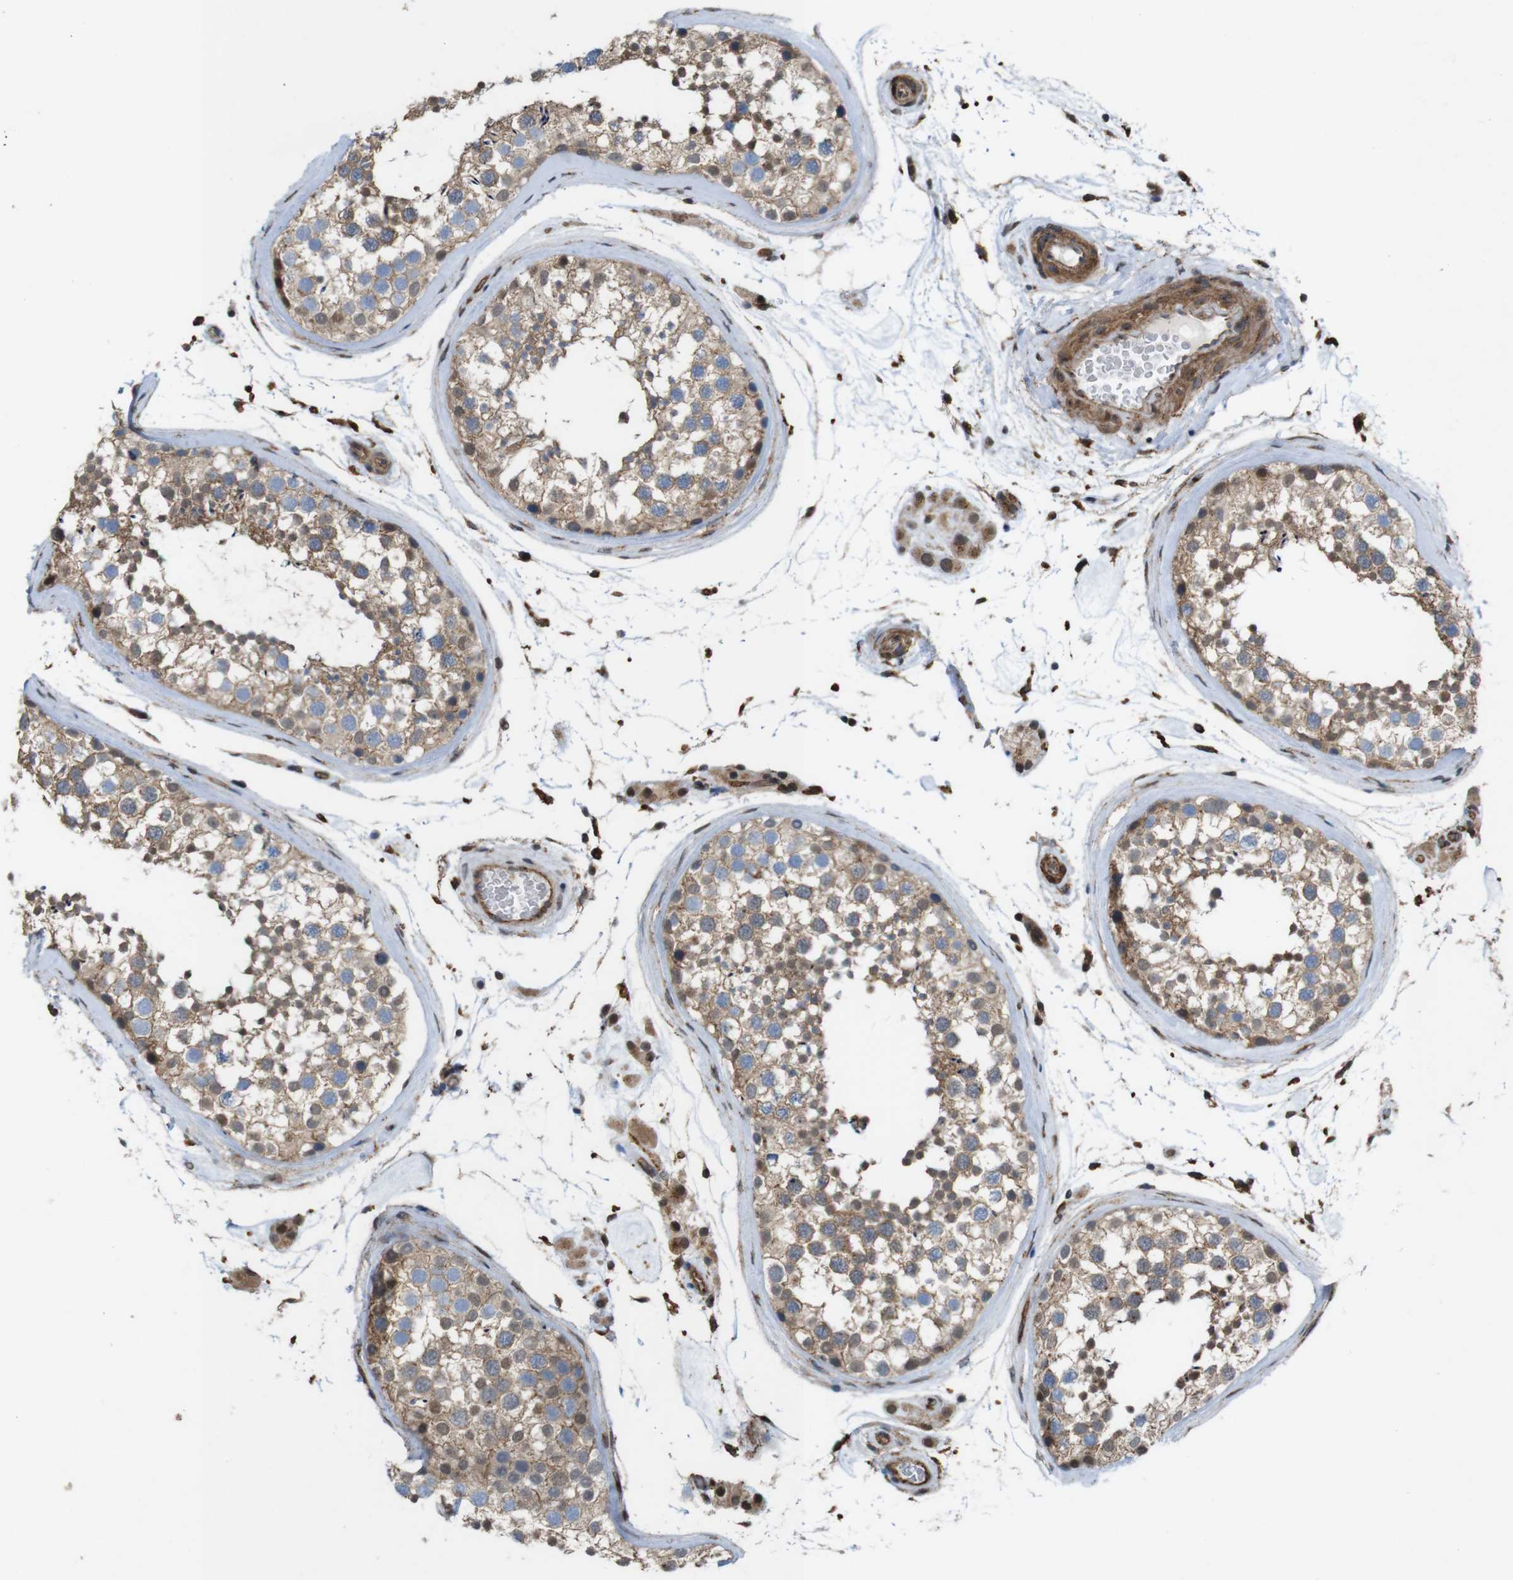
{"staining": {"intensity": "weak", "quantity": ">75%", "location": "cytoplasmic/membranous,nuclear"}, "tissue": "testis", "cell_type": "Cells in seminiferous ducts", "image_type": "normal", "snomed": [{"axis": "morphology", "description": "Normal tissue, NOS"}, {"axis": "topography", "description": "Testis"}], "caption": "Cells in seminiferous ducts show low levels of weak cytoplasmic/membranous,nuclear staining in about >75% of cells in normal human testis. The staining is performed using DAB brown chromogen to label protein expression. The nuclei are counter-stained blue using hematoxylin.", "gene": "PTGER4", "patient": {"sex": "male", "age": 46}}